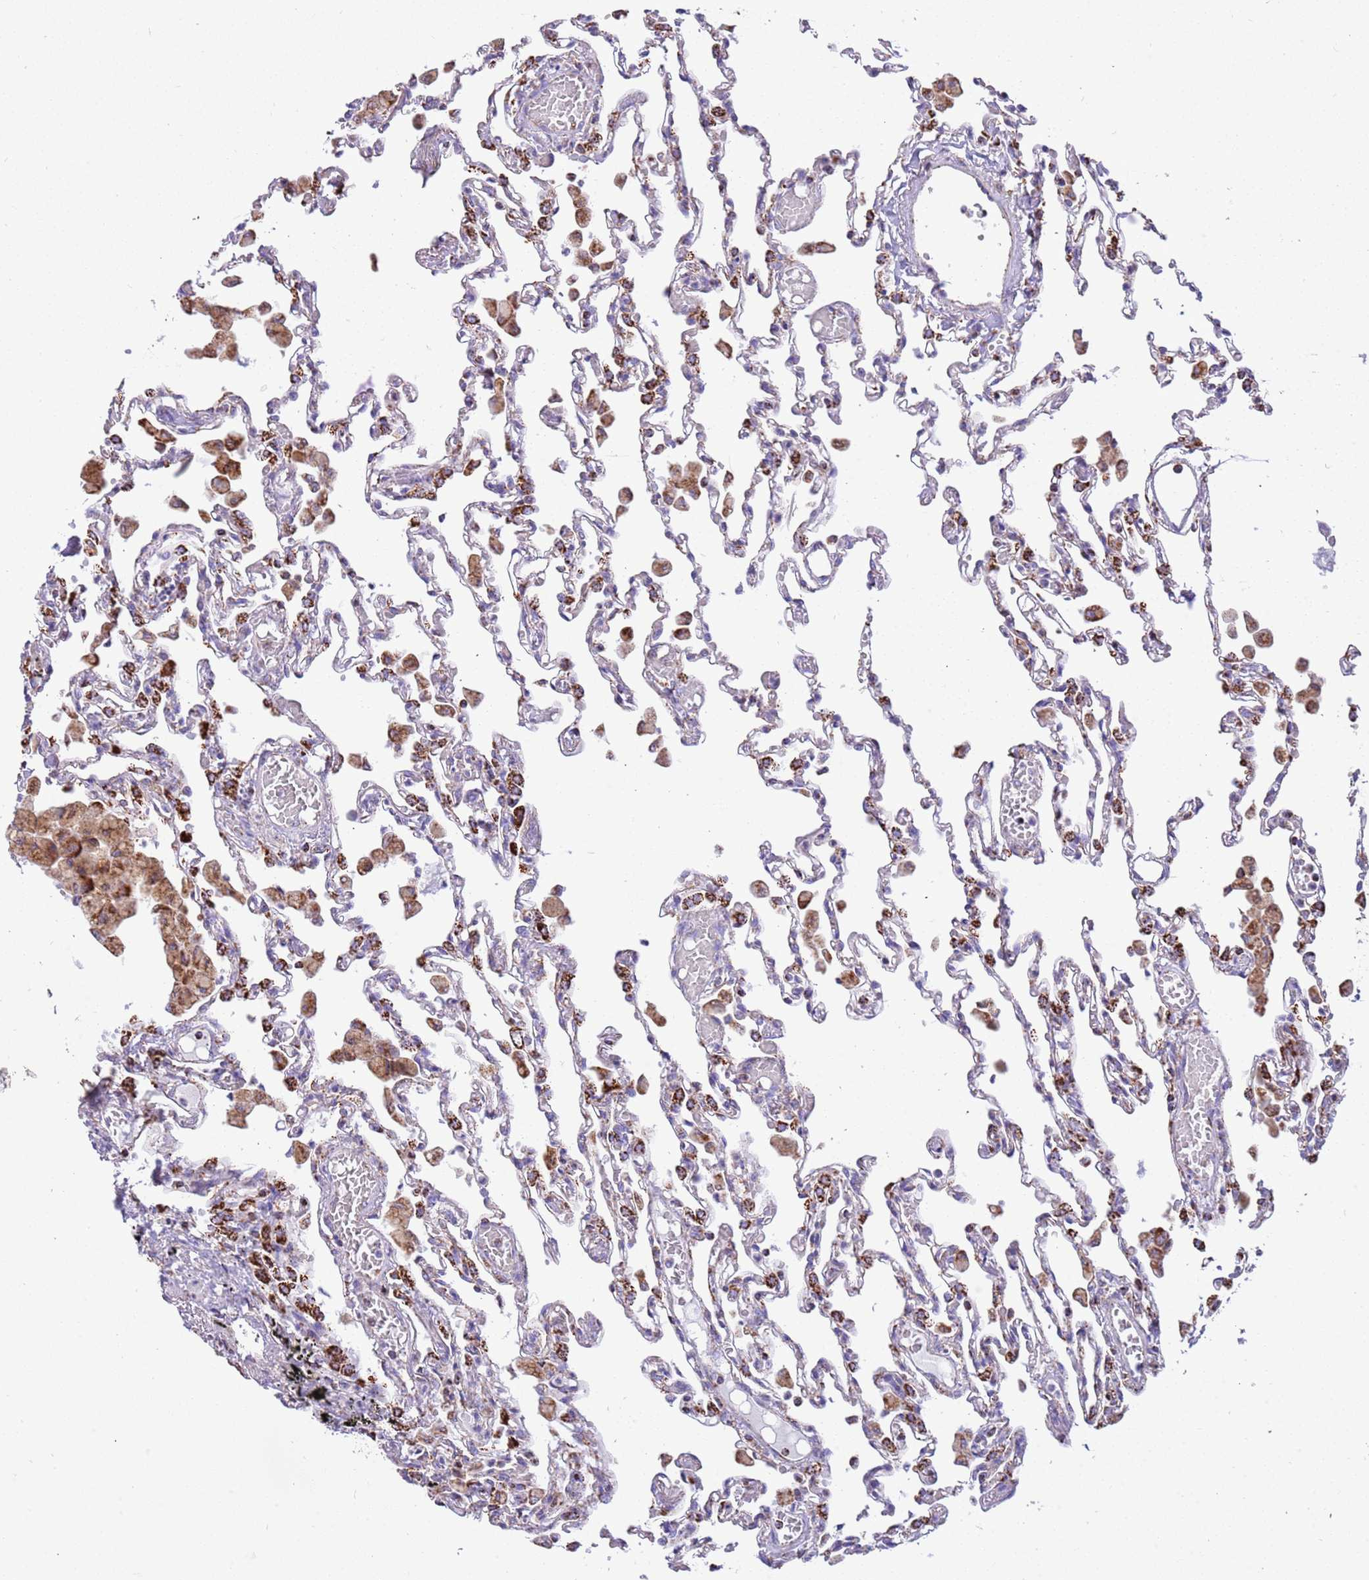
{"staining": {"intensity": "moderate", "quantity": "<25%", "location": "cytoplasmic/membranous"}, "tissue": "lung", "cell_type": "Alveolar cells", "image_type": "normal", "snomed": [{"axis": "morphology", "description": "Normal tissue, NOS"}, {"axis": "topography", "description": "Bronchus"}, {"axis": "topography", "description": "Lung"}], "caption": "High-power microscopy captured an immunohistochemistry photomicrograph of normal lung, revealing moderate cytoplasmic/membranous positivity in about <25% of alveolar cells. (brown staining indicates protein expression, while blue staining denotes nuclei).", "gene": "SUCLG2", "patient": {"sex": "female", "age": 49}}